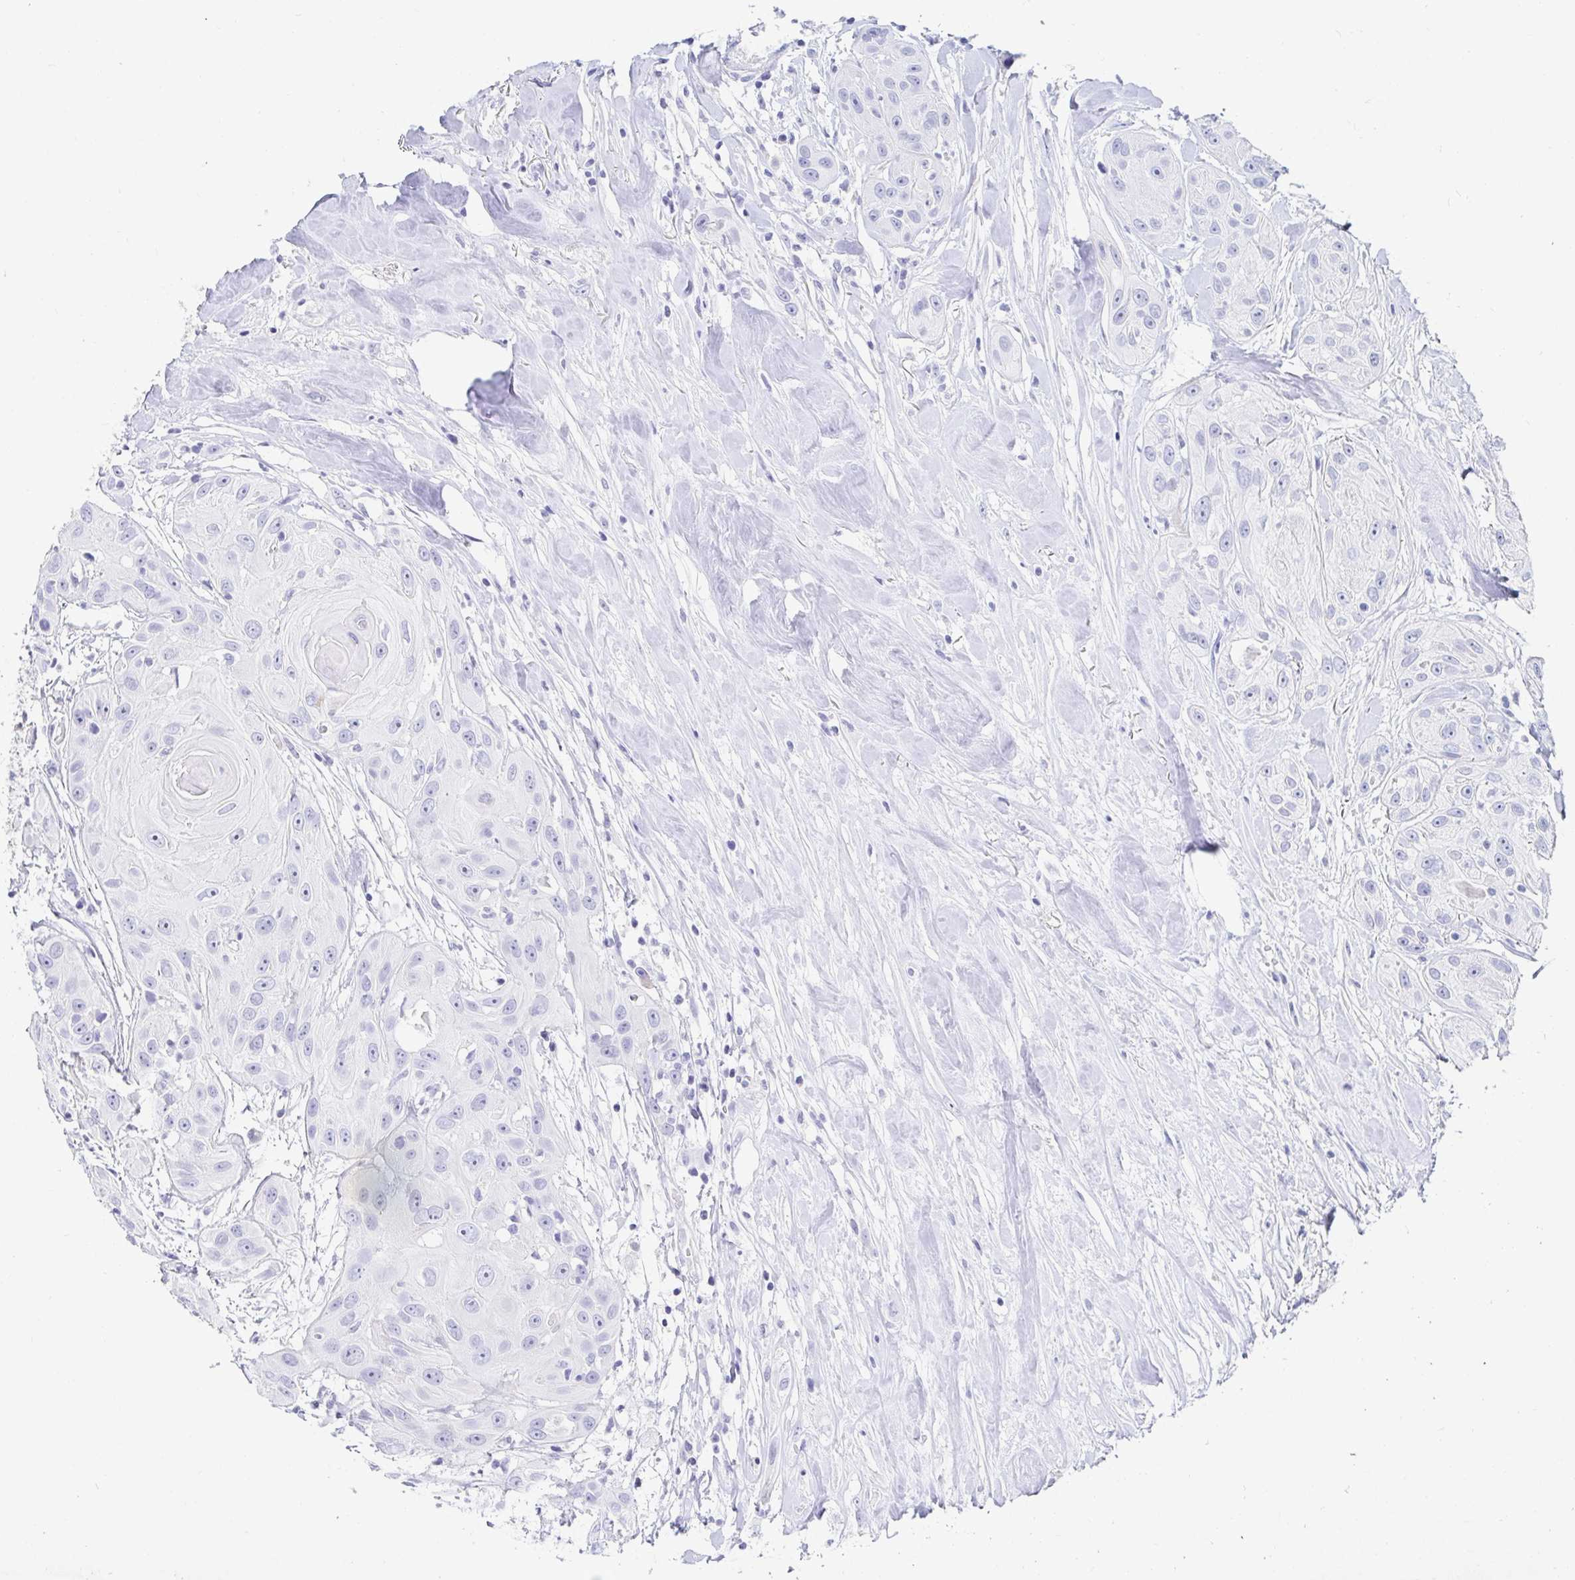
{"staining": {"intensity": "negative", "quantity": "none", "location": "none"}, "tissue": "head and neck cancer", "cell_type": "Tumor cells", "image_type": "cancer", "snomed": [{"axis": "morphology", "description": "Squamous cell carcinoma, NOS"}, {"axis": "topography", "description": "Oral tissue"}, {"axis": "topography", "description": "Head-Neck"}], "caption": "Tumor cells are negative for protein expression in human head and neck squamous cell carcinoma.", "gene": "OR10K1", "patient": {"sex": "male", "age": 77}}